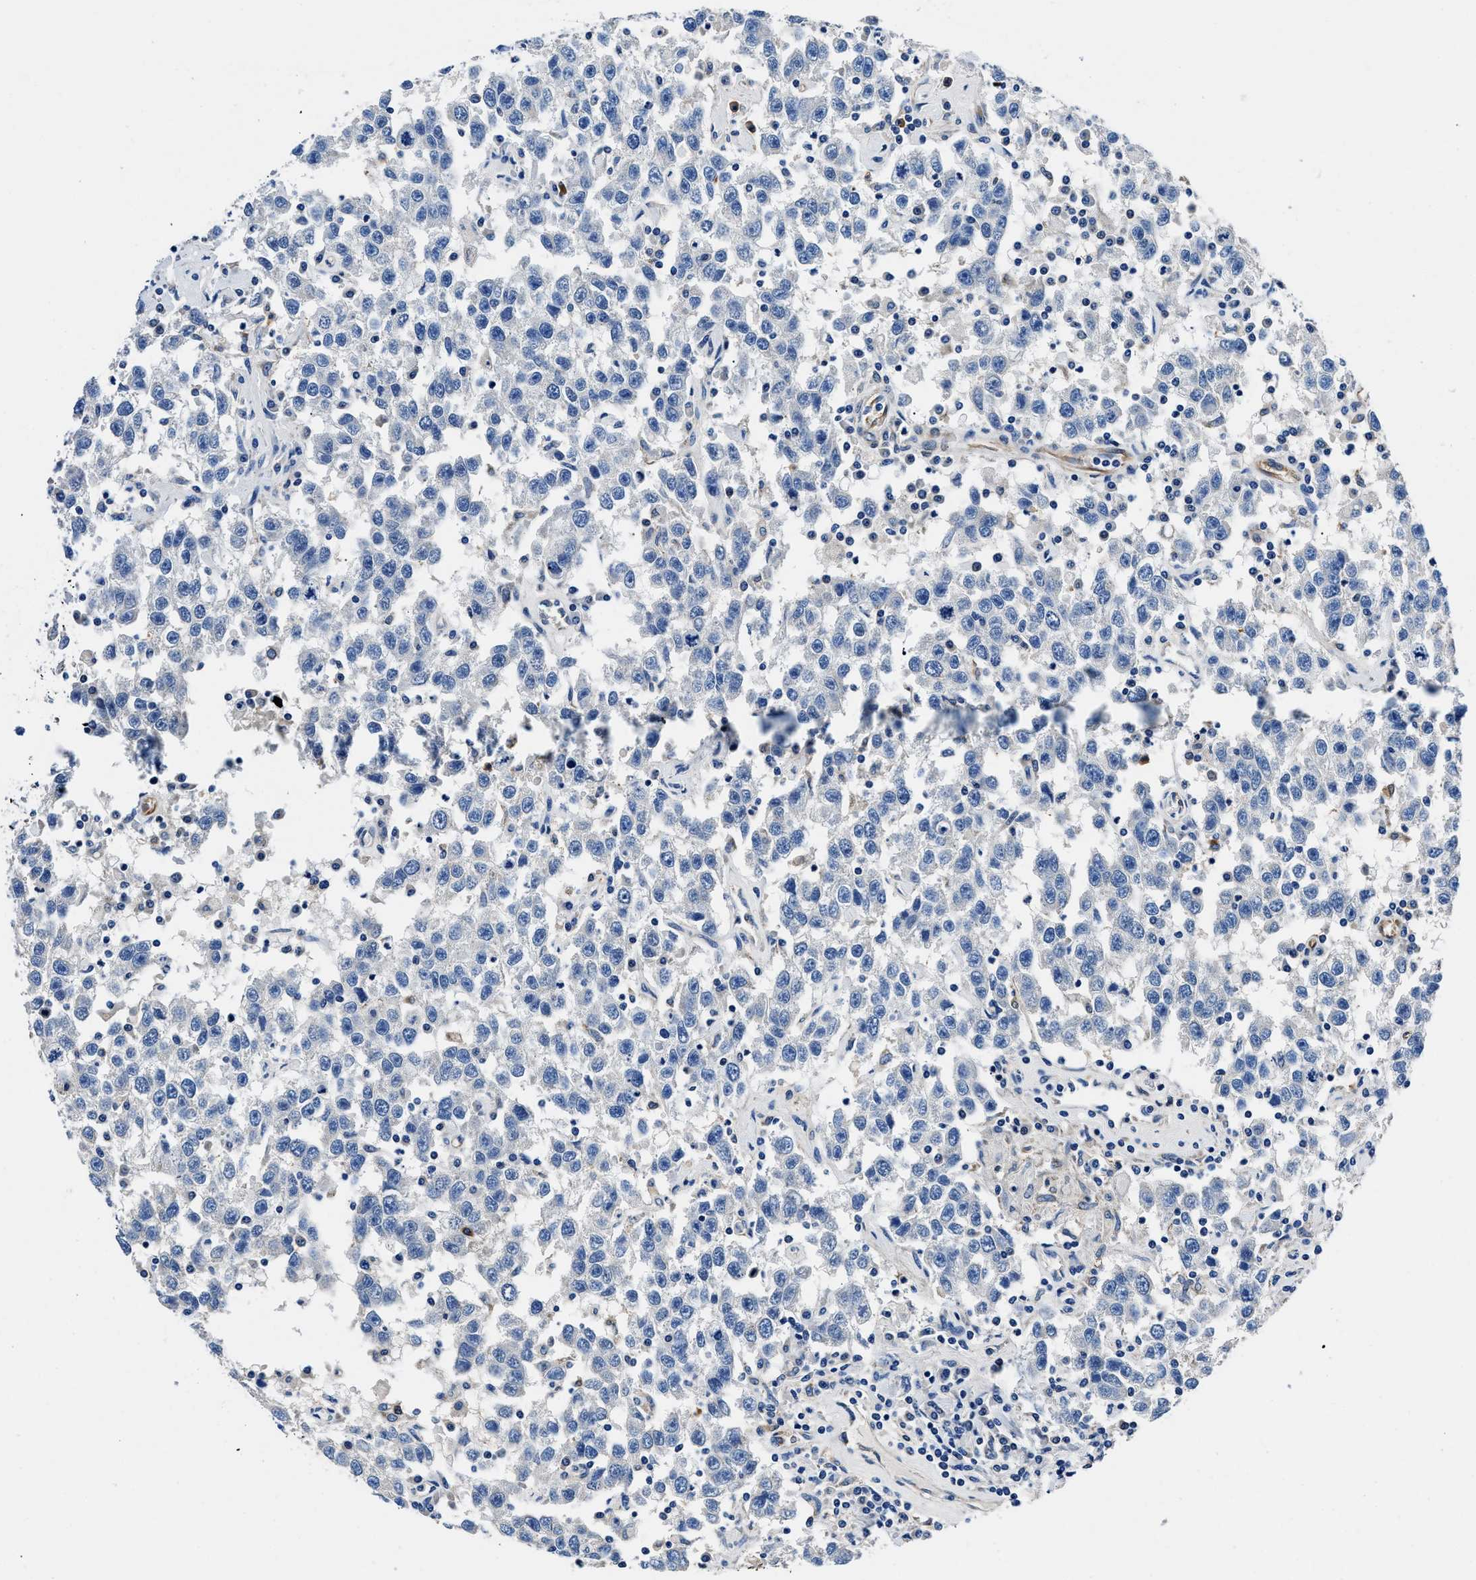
{"staining": {"intensity": "negative", "quantity": "none", "location": "none"}, "tissue": "testis cancer", "cell_type": "Tumor cells", "image_type": "cancer", "snomed": [{"axis": "morphology", "description": "Seminoma, NOS"}, {"axis": "topography", "description": "Testis"}], "caption": "Photomicrograph shows no protein positivity in tumor cells of seminoma (testis) tissue. (DAB immunohistochemistry (IHC), high magnification).", "gene": "NEU1", "patient": {"sex": "male", "age": 41}}